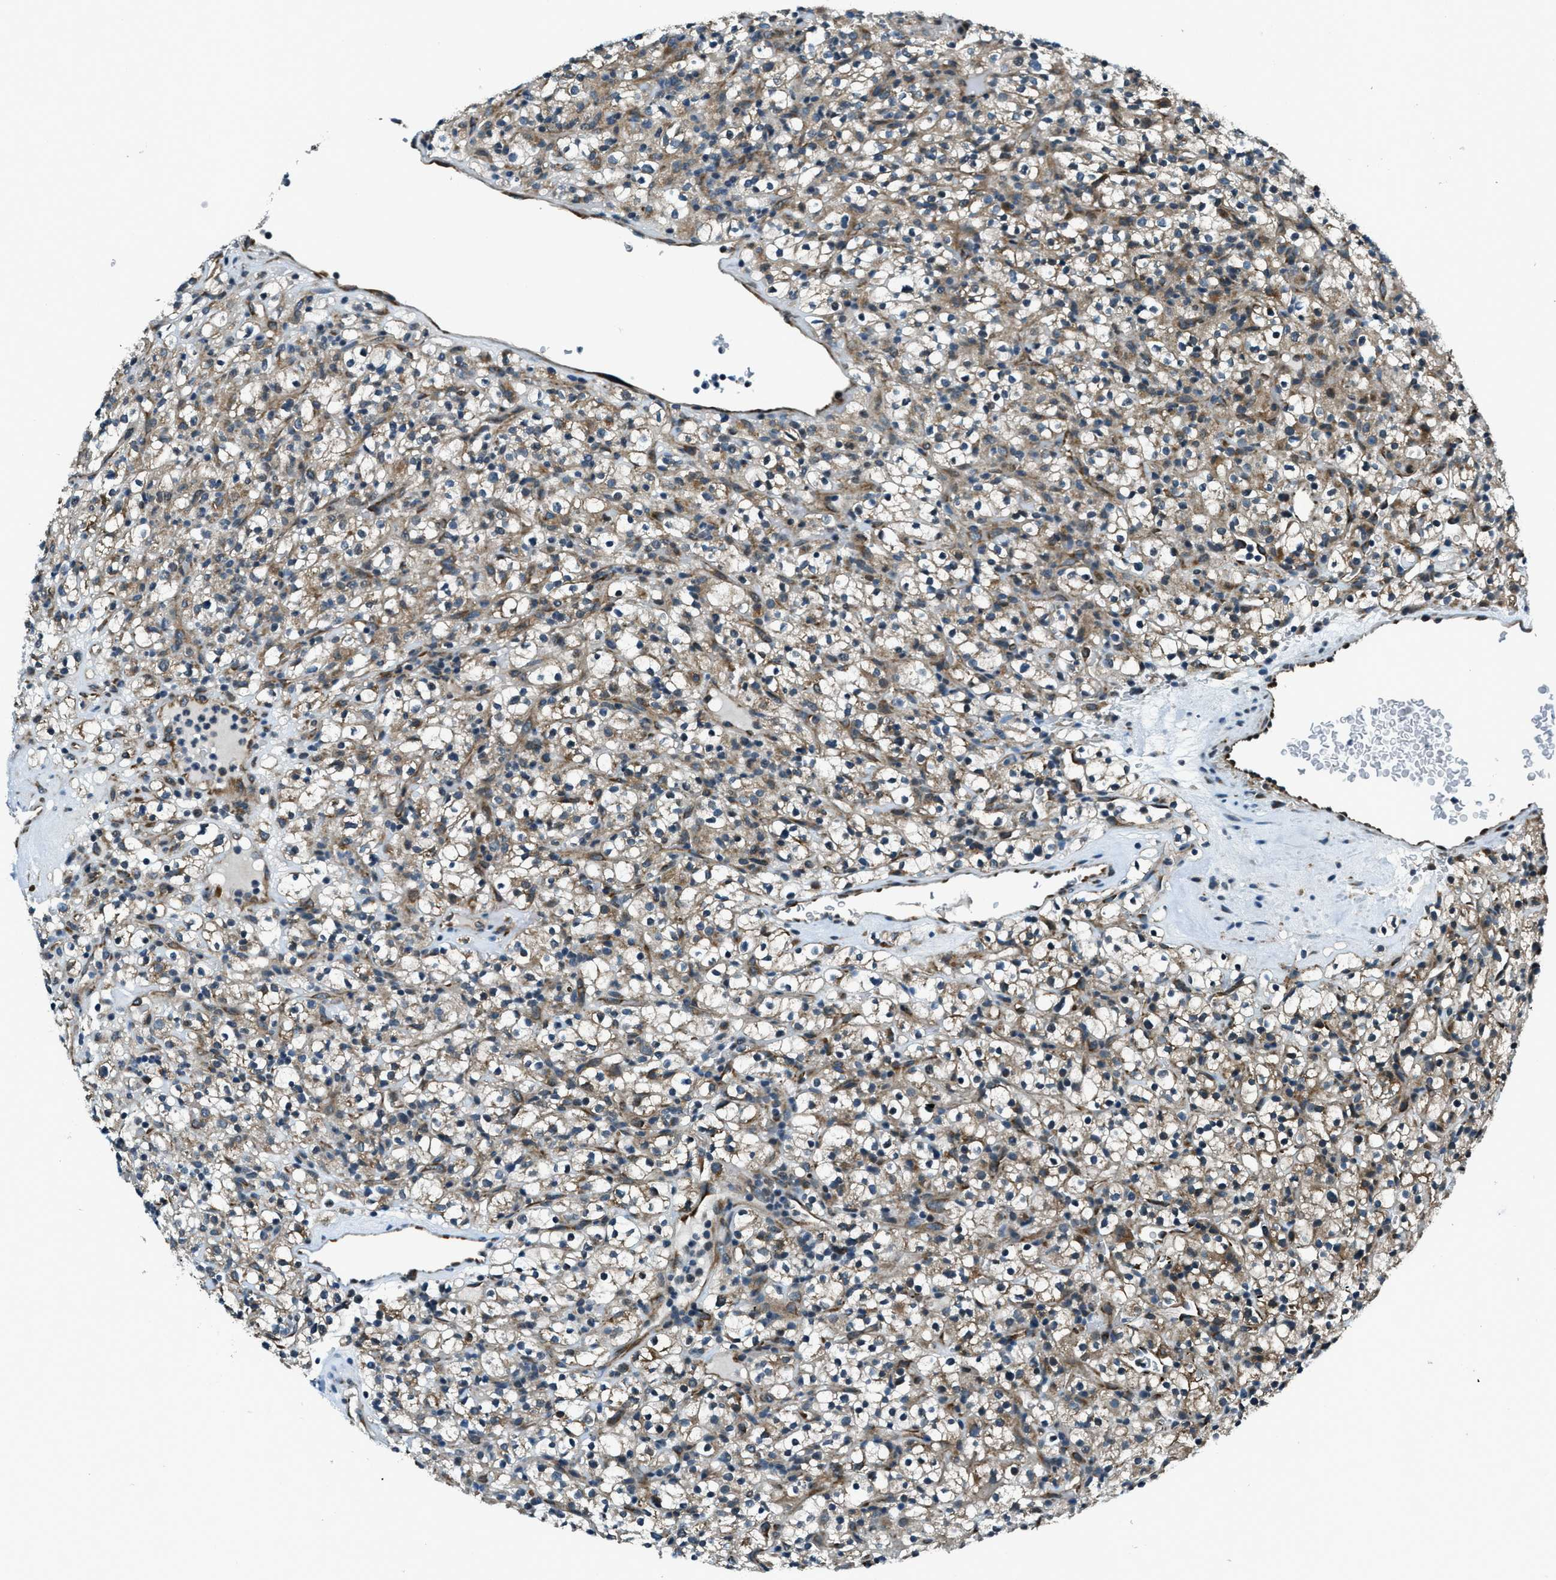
{"staining": {"intensity": "moderate", "quantity": ">75%", "location": "cytoplasmic/membranous"}, "tissue": "renal cancer", "cell_type": "Tumor cells", "image_type": "cancer", "snomed": [{"axis": "morphology", "description": "Normal tissue, NOS"}, {"axis": "morphology", "description": "Adenocarcinoma, NOS"}, {"axis": "topography", "description": "Kidney"}], "caption": "Protein expression analysis of adenocarcinoma (renal) reveals moderate cytoplasmic/membranous positivity in approximately >75% of tumor cells.", "gene": "GINM1", "patient": {"sex": "female", "age": 72}}